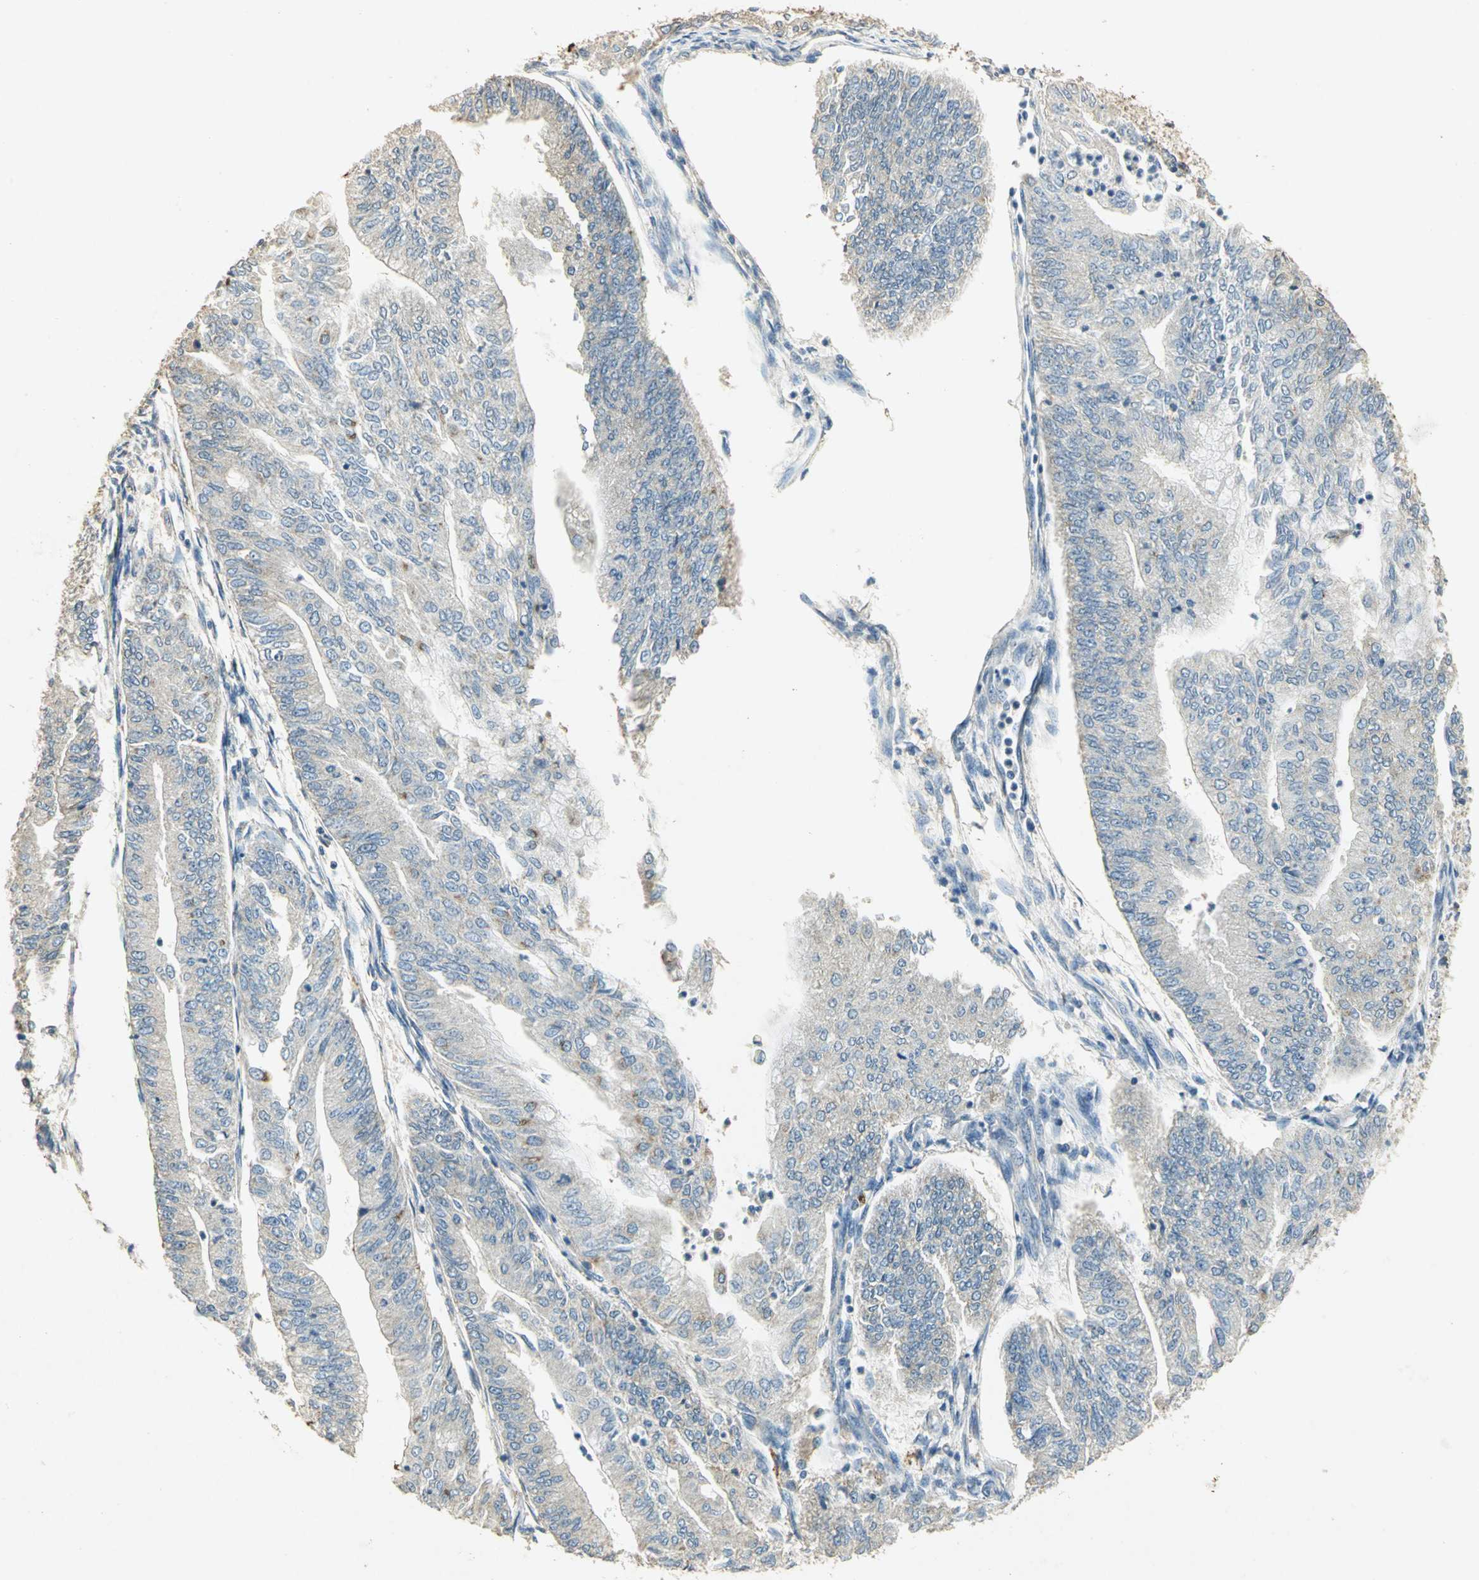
{"staining": {"intensity": "weak", "quantity": "25%-75%", "location": "cytoplasmic/membranous"}, "tissue": "endometrial cancer", "cell_type": "Tumor cells", "image_type": "cancer", "snomed": [{"axis": "morphology", "description": "Adenocarcinoma, NOS"}, {"axis": "topography", "description": "Endometrium"}], "caption": "DAB (3,3'-diaminobenzidine) immunohistochemical staining of endometrial adenocarcinoma exhibits weak cytoplasmic/membranous protein staining in approximately 25%-75% of tumor cells. (DAB = brown stain, brightfield microscopy at high magnification).", "gene": "ASB9", "patient": {"sex": "female", "age": 59}}